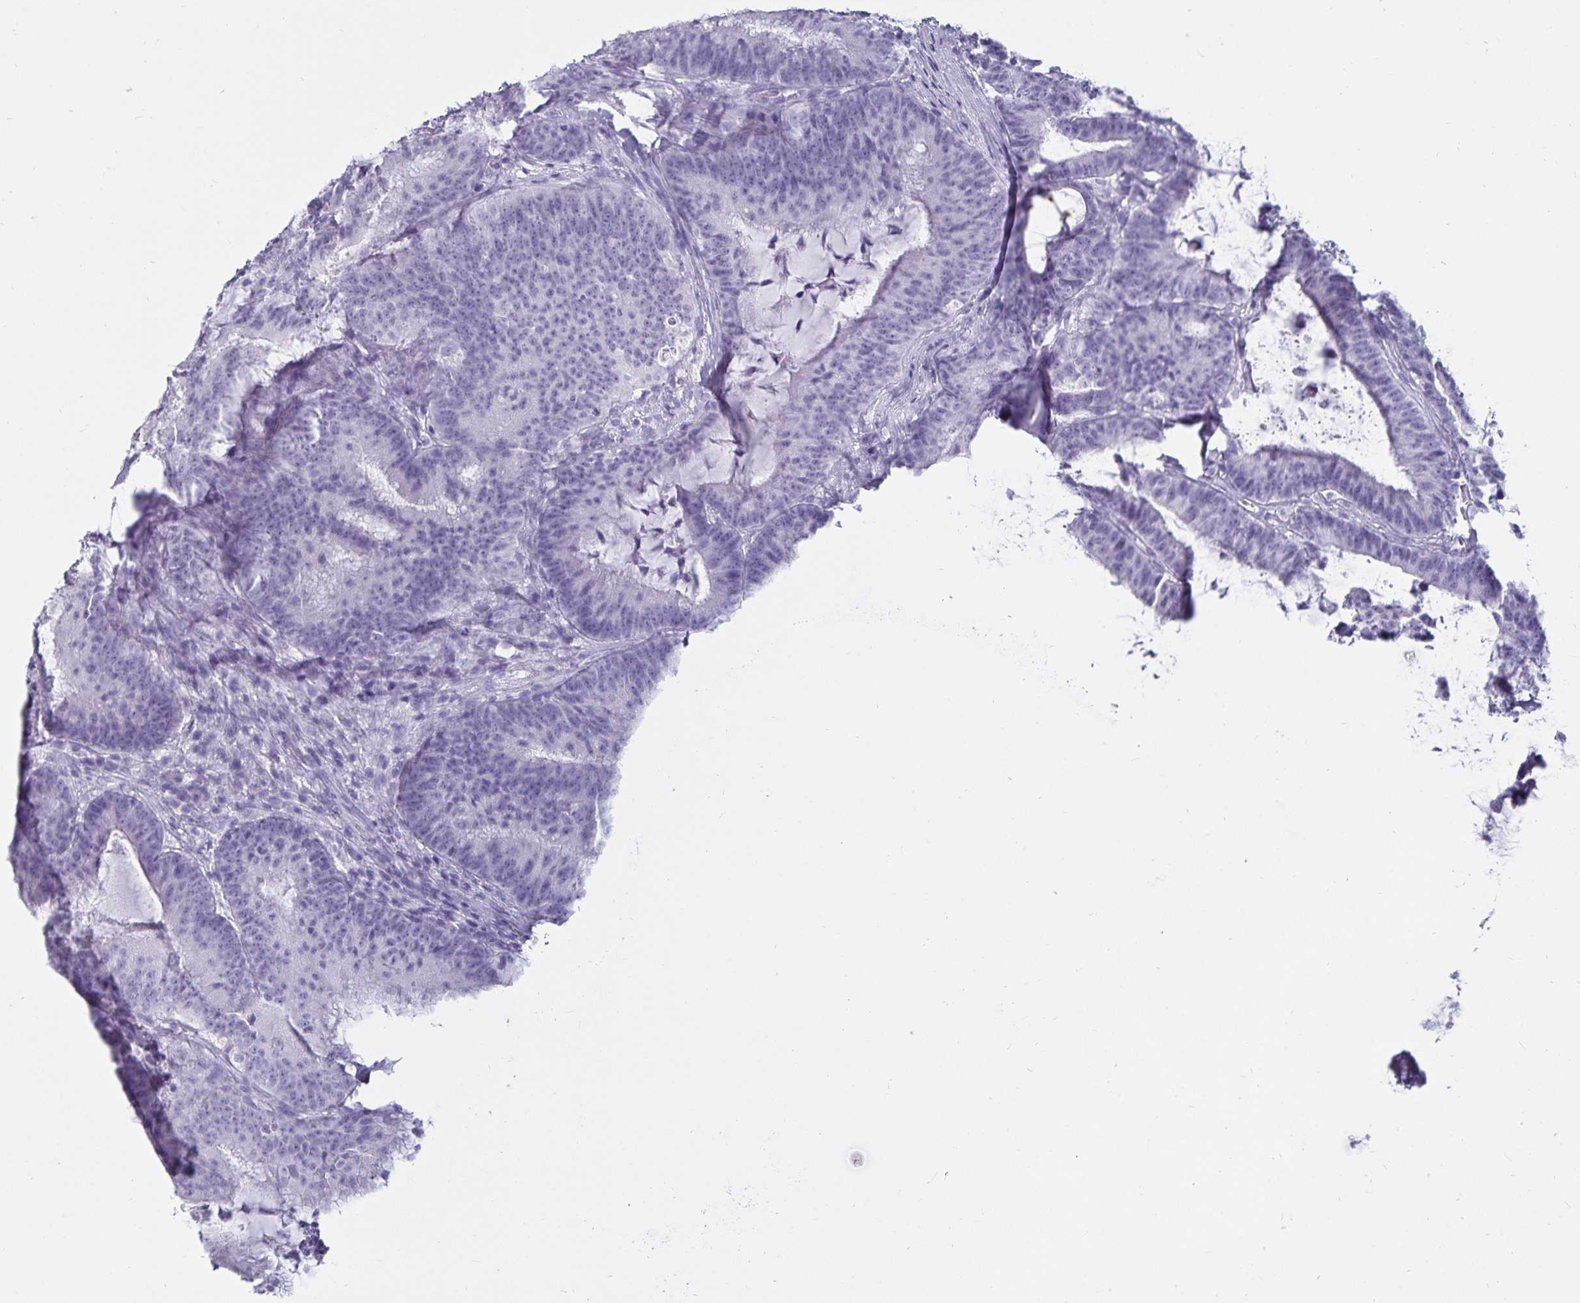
{"staining": {"intensity": "negative", "quantity": "none", "location": "none"}, "tissue": "colorectal cancer", "cell_type": "Tumor cells", "image_type": "cancer", "snomed": [{"axis": "morphology", "description": "Adenocarcinoma, NOS"}, {"axis": "topography", "description": "Colon"}], "caption": "Tumor cells are negative for brown protein staining in colorectal cancer.", "gene": "DEFA6", "patient": {"sex": "female", "age": 78}}